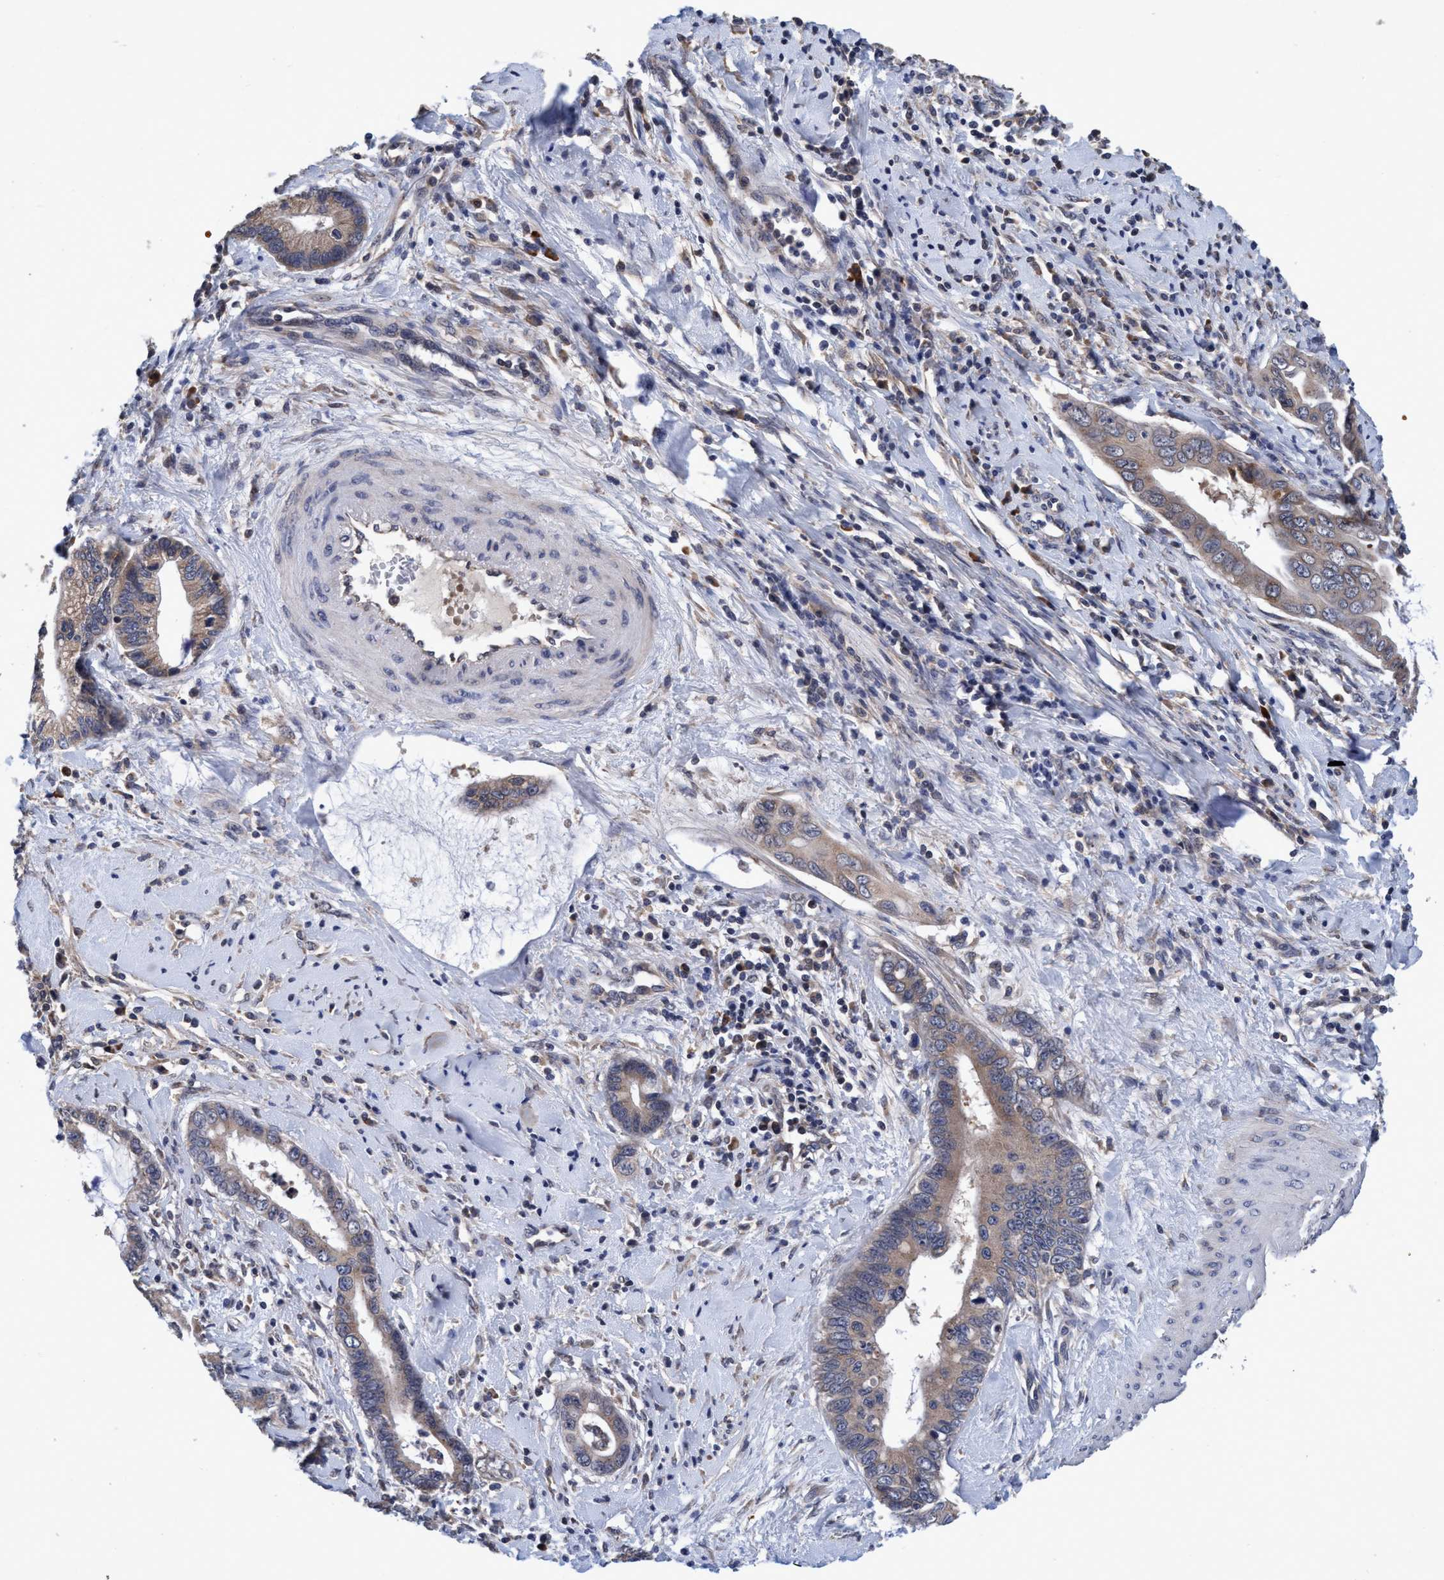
{"staining": {"intensity": "weak", "quantity": ">75%", "location": "cytoplasmic/membranous"}, "tissue": "cervical cancer", "cell_type": "Tumor cells", "image_type": "cancer", "snomed": [{"axis": "morphology", "description": "Adenocarcinoma, NOS"}, {"axis": "topography", "description": "Cervix"}], "caption": "Protein analysis of cervical adenocarcinoma tissue demonstrates weak cytoplasmic/membranous staining in approximately >75% of tumor cells.", "gene": "CALCOCO2", "patient": {"sex": "female", "age": 44}}